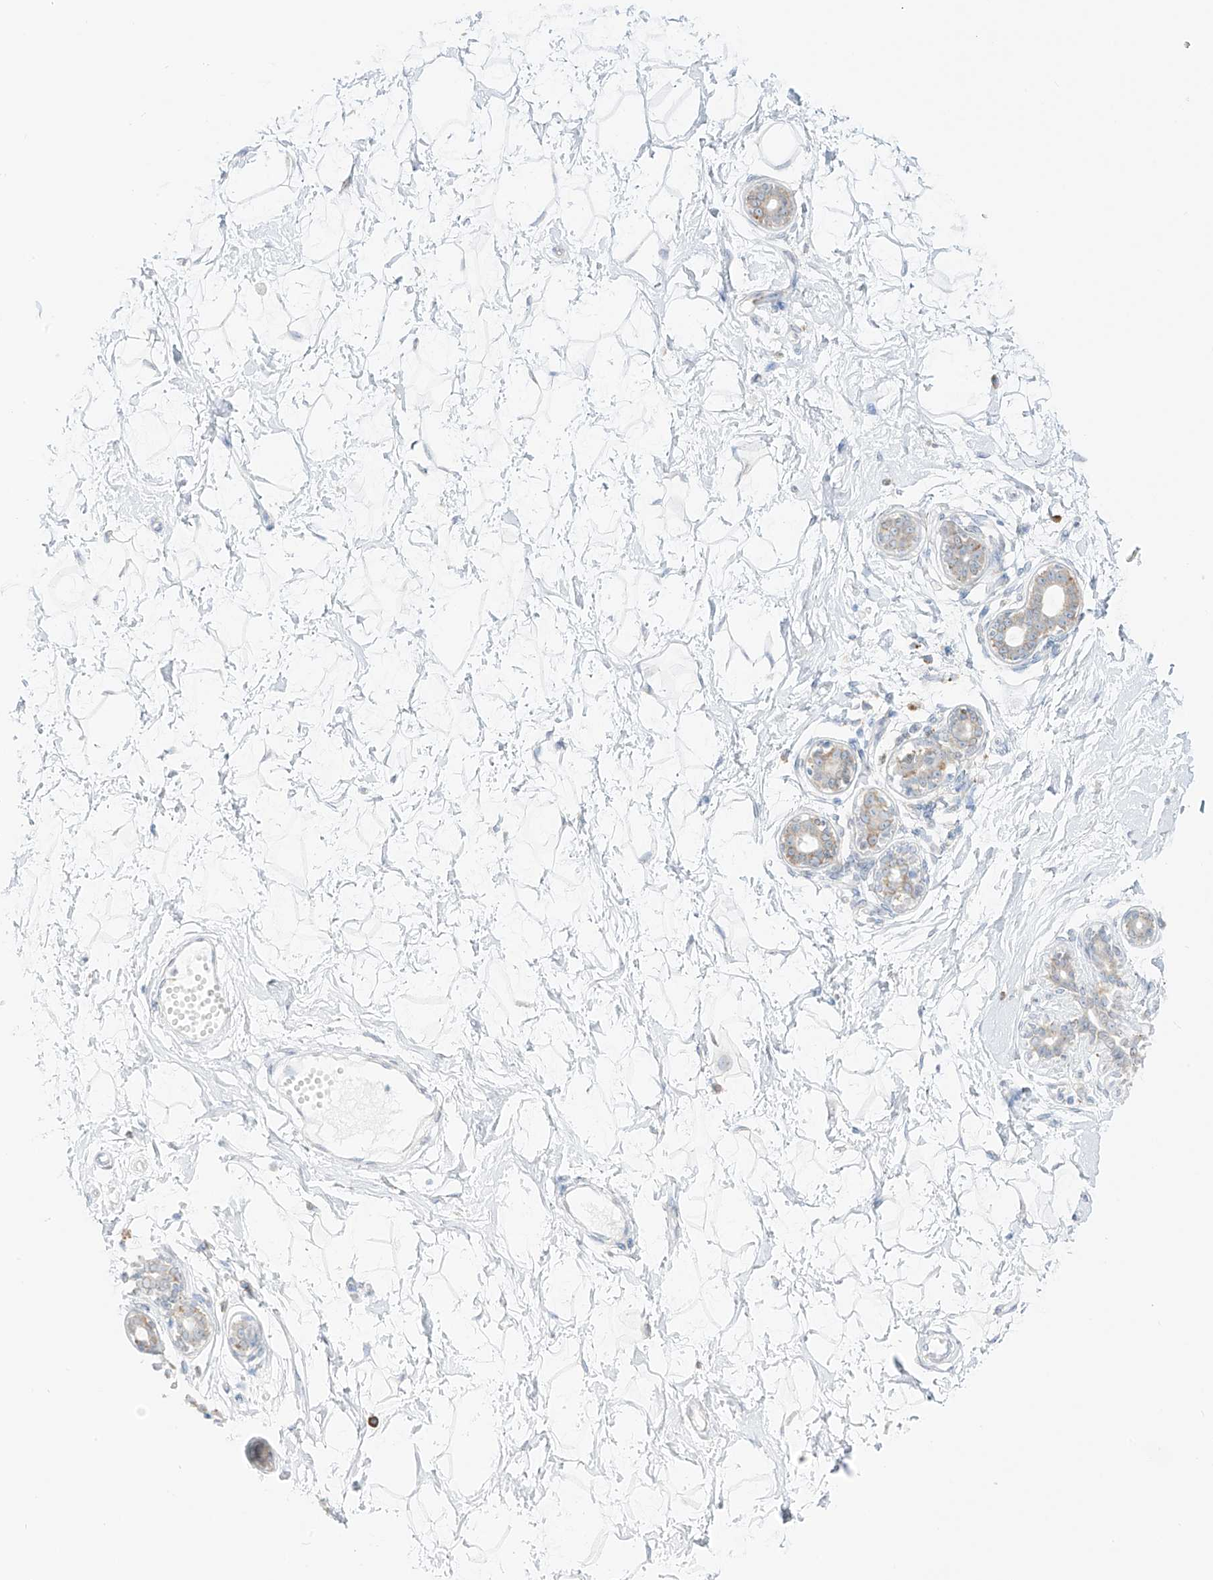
{"staining": {"intensity": "negative", "quantity": "none", "location": "none"}, "tissue": "breast", "cell_type": "Adipocytes", "image_type": "normal", "snomed": [{"axis": "morphology", "description": "Normal tissue, NOS"}, {"axis": "morphology", "description": "Adenoma, NOS"}, {"axis": "topography", "description": "Breast"}], "caption": "There is no significant positivity in adipocytes of breast. Nuclei are stained in blue.", "gene": "LRRC59", "patient": {"sex": "female", "age": 23}}